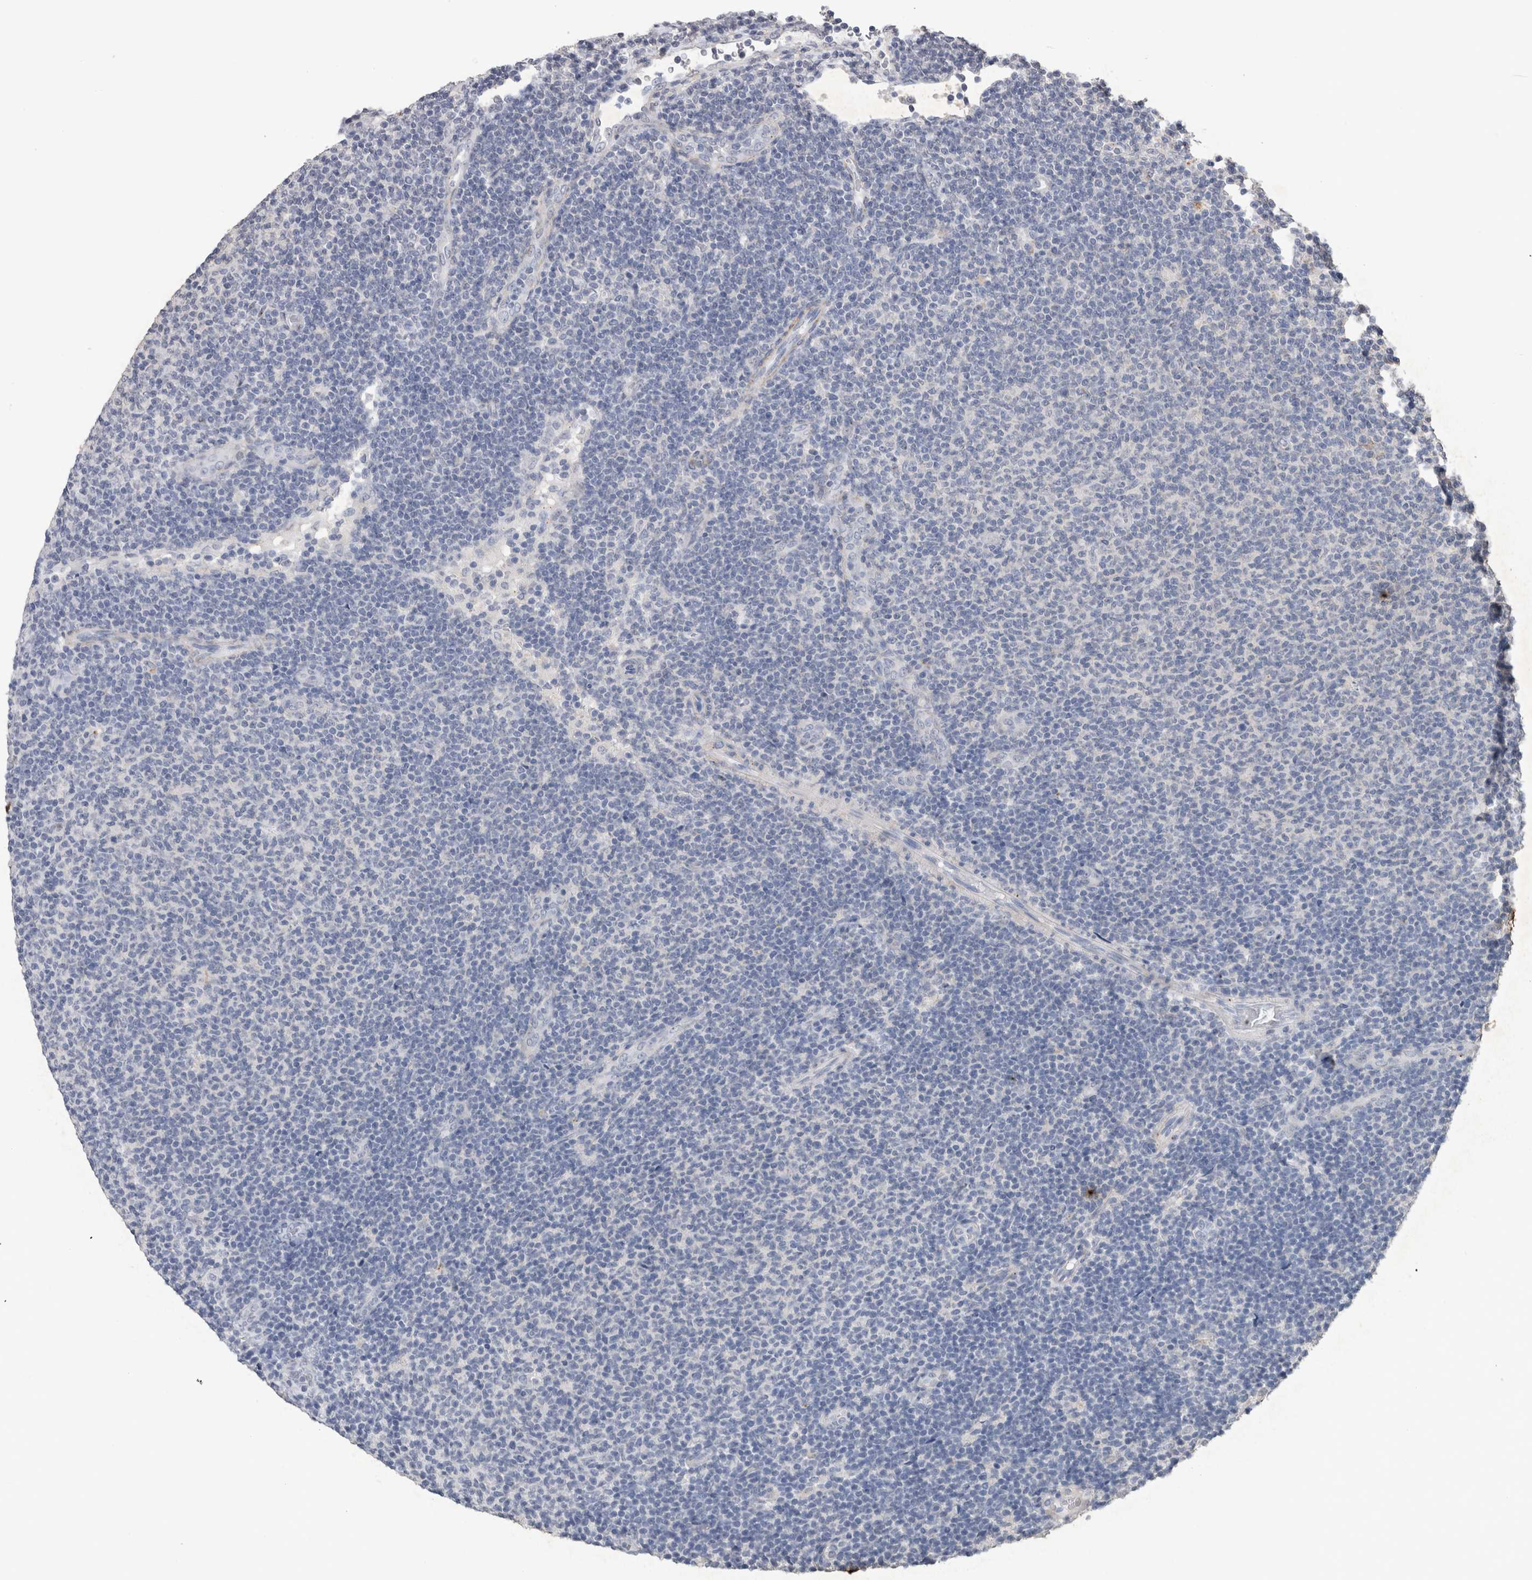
{"staining": {"intensity": "negative", "quantity": "none", "location": "none"}, "tissue": "lymphoma", "cell_type": "Tumor cells", "image_type": "cancer", "snomed": [{"axis": "morphology", "description": "Malignant lymphoma, non-Hodgkin's type, Low grade"}, {"axis": "topography", "description": "Lymph node"}], "caption": "This is an immunohistochemistry (IHC) photomicrograph of lymphoma. There is no positivity in tumor cells.", "gene": "CDH6", "patient": {"sex": "male", "age": 66}}